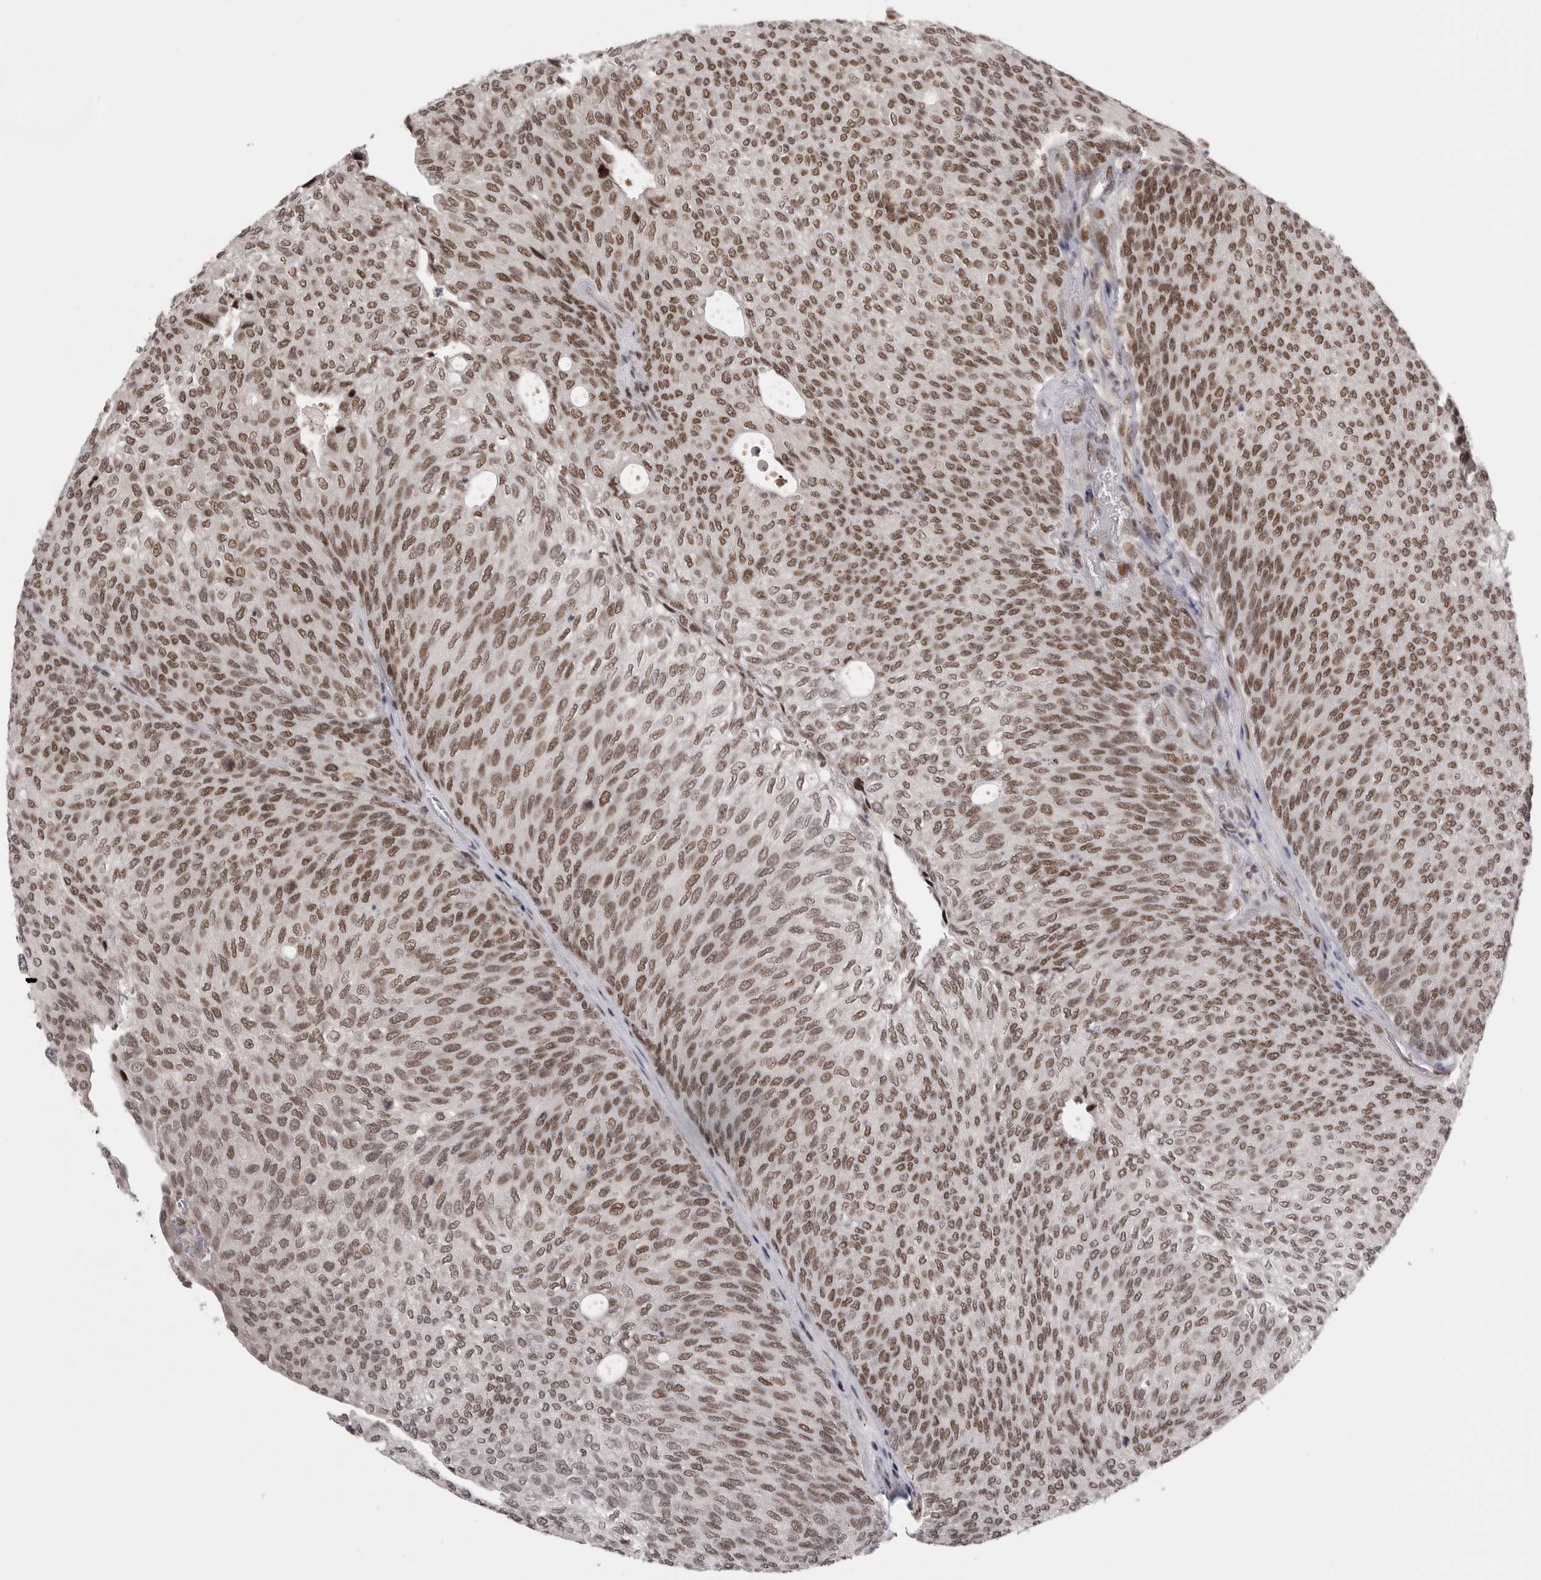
{"staining": {"intensity": "moderate", "quantity": ">75%", "location": "nuclear"}, "tissue": "urothelial cancer", "cell_type": "Tumor cells", "image_type": "cancer", "snomed": [{"axis": "morphology", "description": "Urothelial carcinoma, Low grade"}, {"axis": "topography", "description": "Urinary bladder"}], "caption": "This is a photomicrograph of immunohistochemistry staining of urothelial cancer, which shows moderate positivity in the nuclear of tumor cells.", "gene": "POU5F1", "patient": {"sex": "female", "age": 79}}